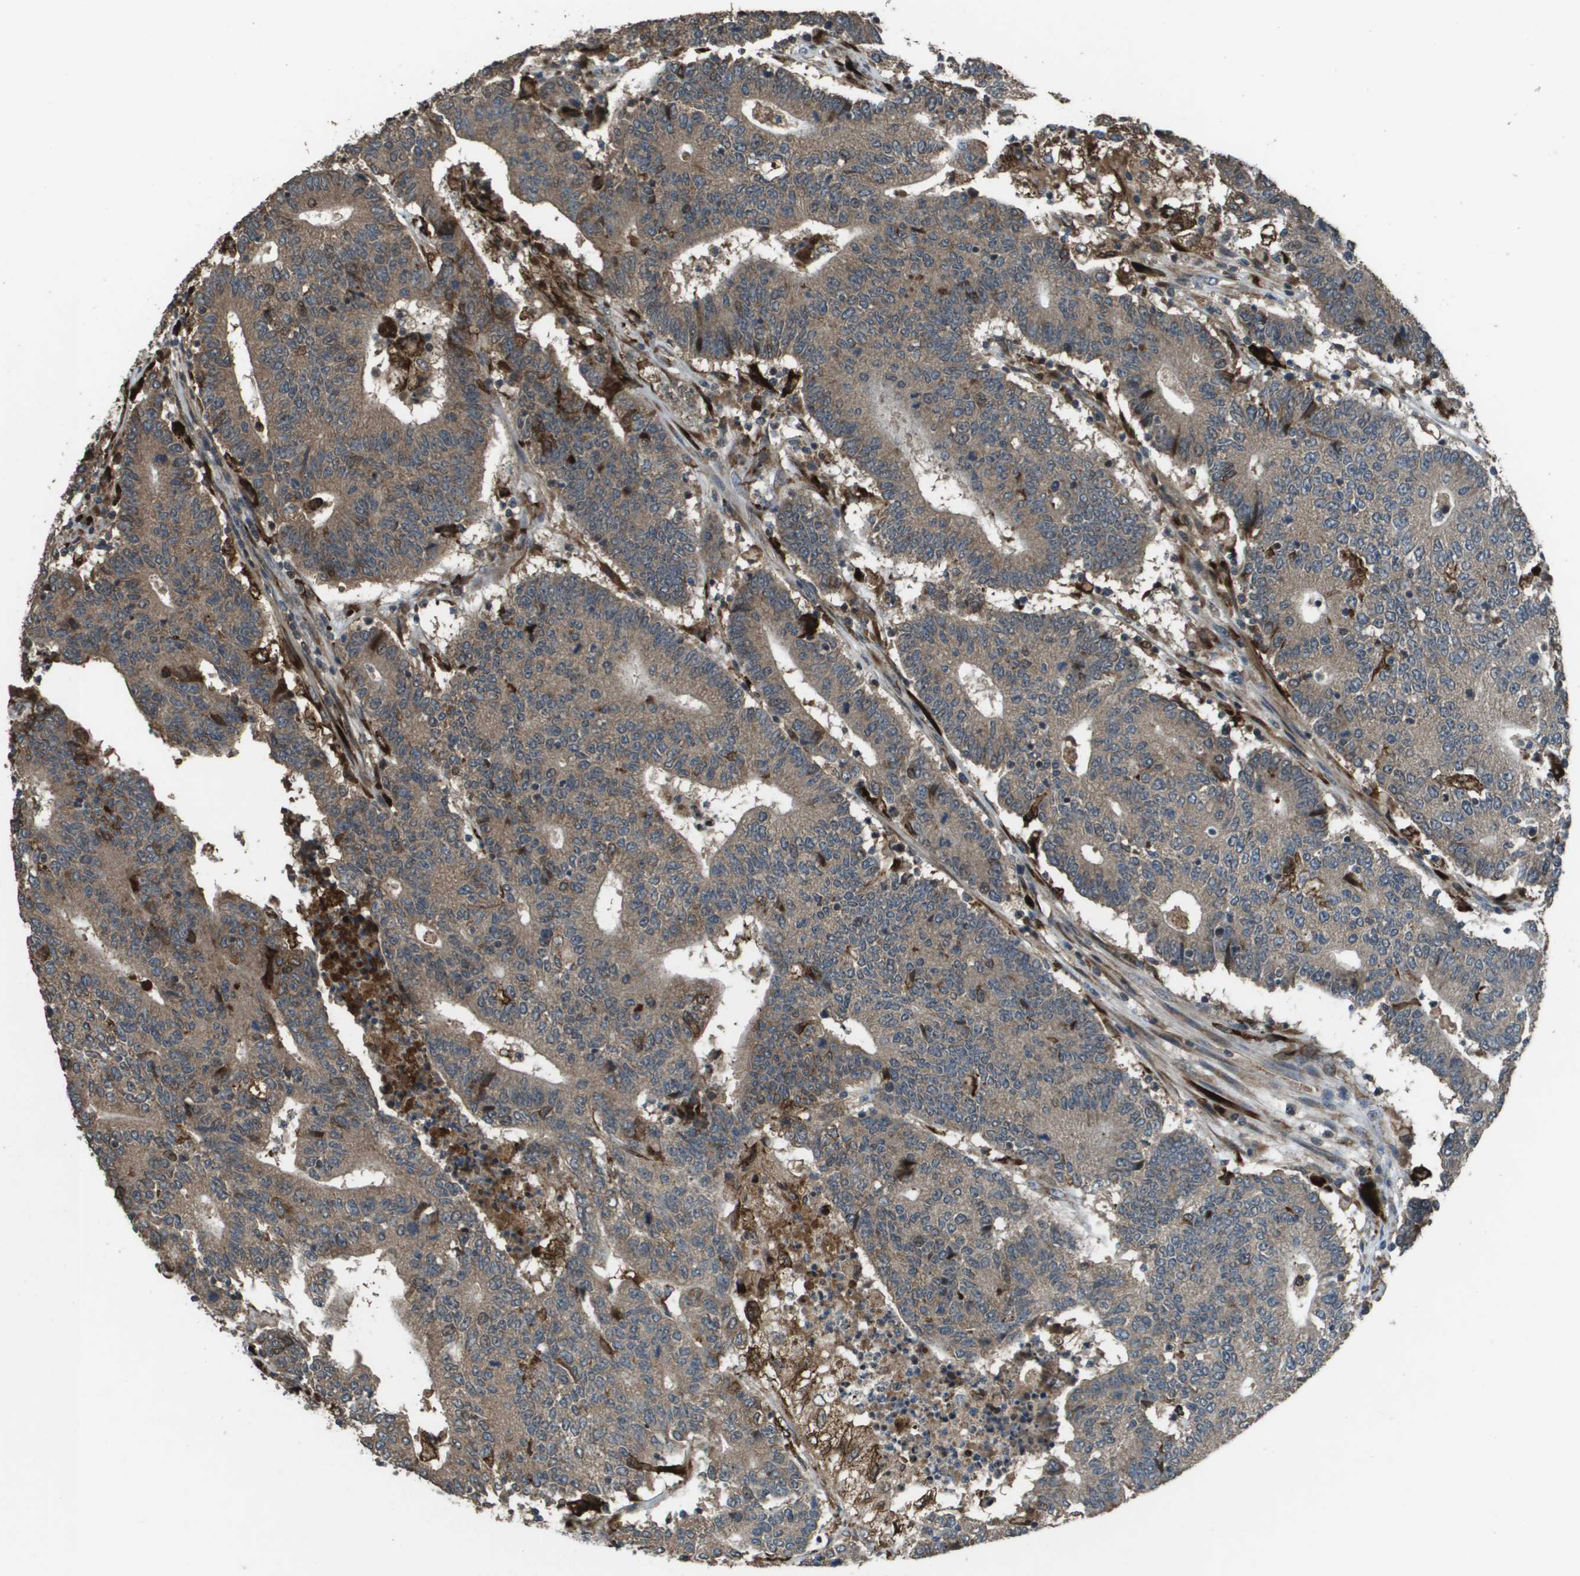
{"staining": {"intensity": "moderate", "quantity": ">75%", "location": "cytoplasmic/membranous"}, "tissue": "colorectal cancer", "cell_type": "Tumor cells", "image_type": "cancer", "snomed": [{"axis": "morphology", "description": "Normal tissue, NOS"}, {"axis": "morphology", "description": "Adenocarcinoma, NOS"}, {"axis": "topography", "description": "Colon"}], "caption": "Protein expression analysis of human colorectal cancer reveals moderate cytoplasmic/membranous expression in about >75% of tumor cells. Nuclei are stained in blue.", "gene": "GOSR2", "patient": {"sex": "female", "age": 75}}